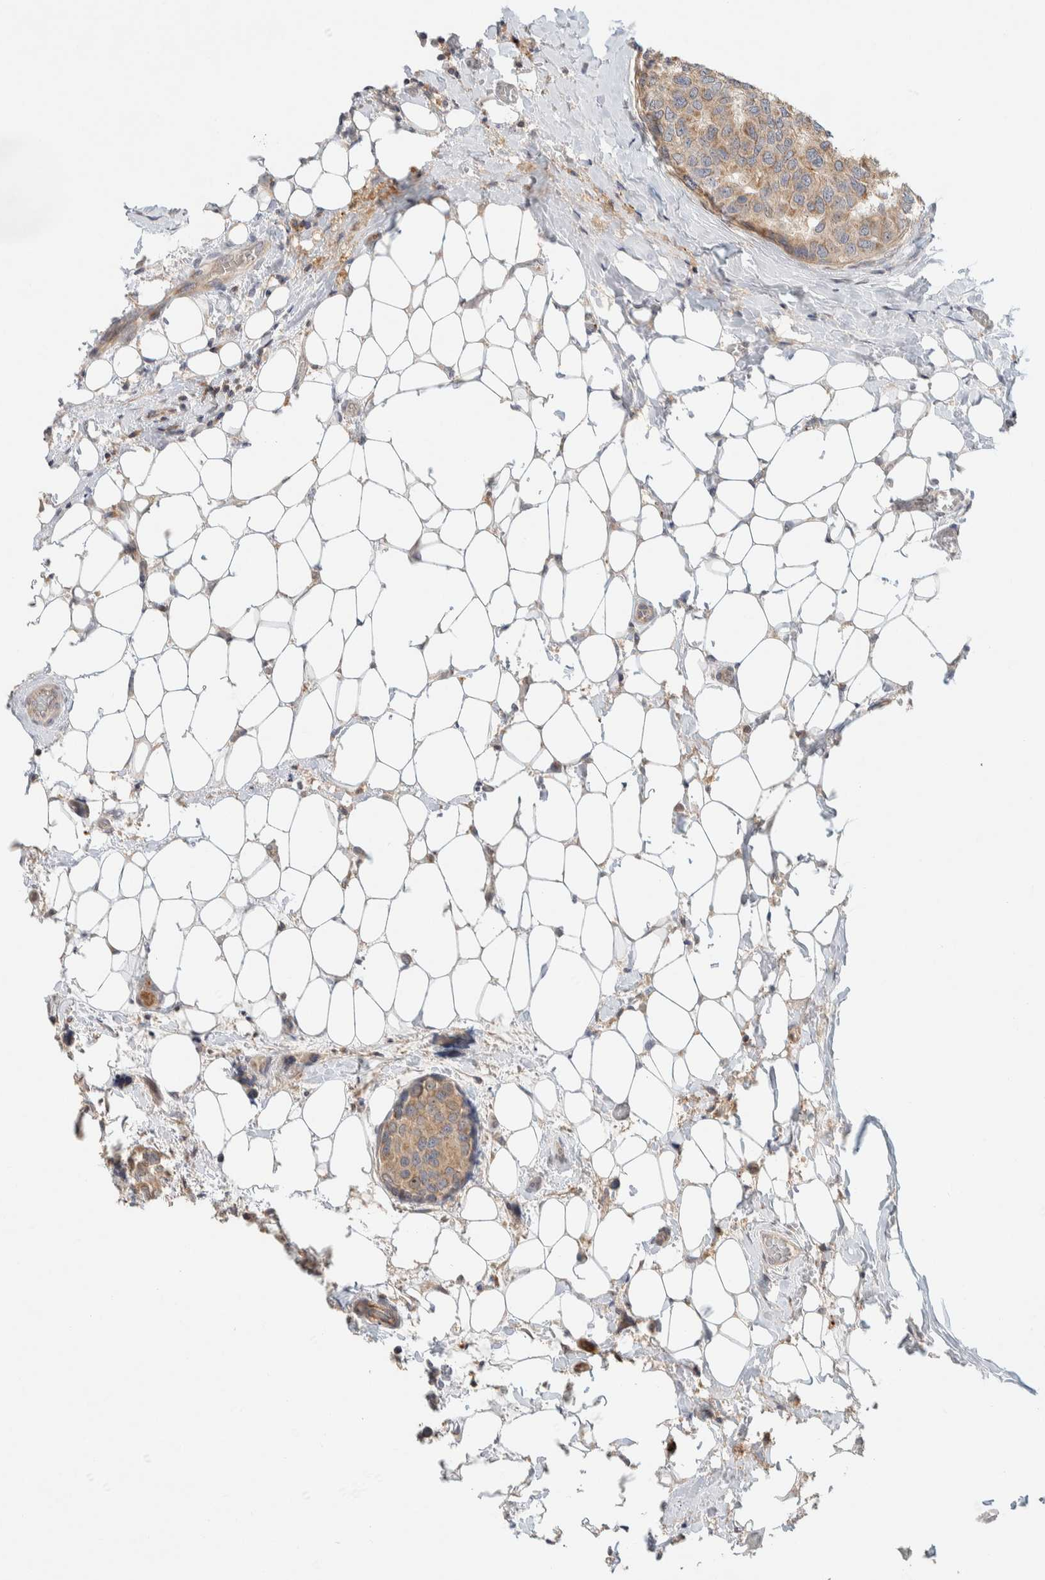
{"staining": {"intensity": "weak", "quantity": ">75%", "location": "cytoplasmic/membranous"}, "tissue": "breast cancer", "cell_type": "Tumor cells", "image_type": "cancer", "snomed": [{"axis": "morphology", "description": "Normal tissue, NOS"}, {"axis": "morphology", "description": "Duct carcinoma"}, {"axis": "topography", "description": "Breast"}], "caption": "Tumor cells show weak cytoplasmic/membranous positivity in approximately >75% of cells in breast cancer. The staining was performed using DAB (3,3'-diaminobenzidine), with brown indicating positive protein expression. Nuclei are stained blue with hematoxylin.", "gene": "KIF9", "patient": {"sex": "female", "age": 43}}